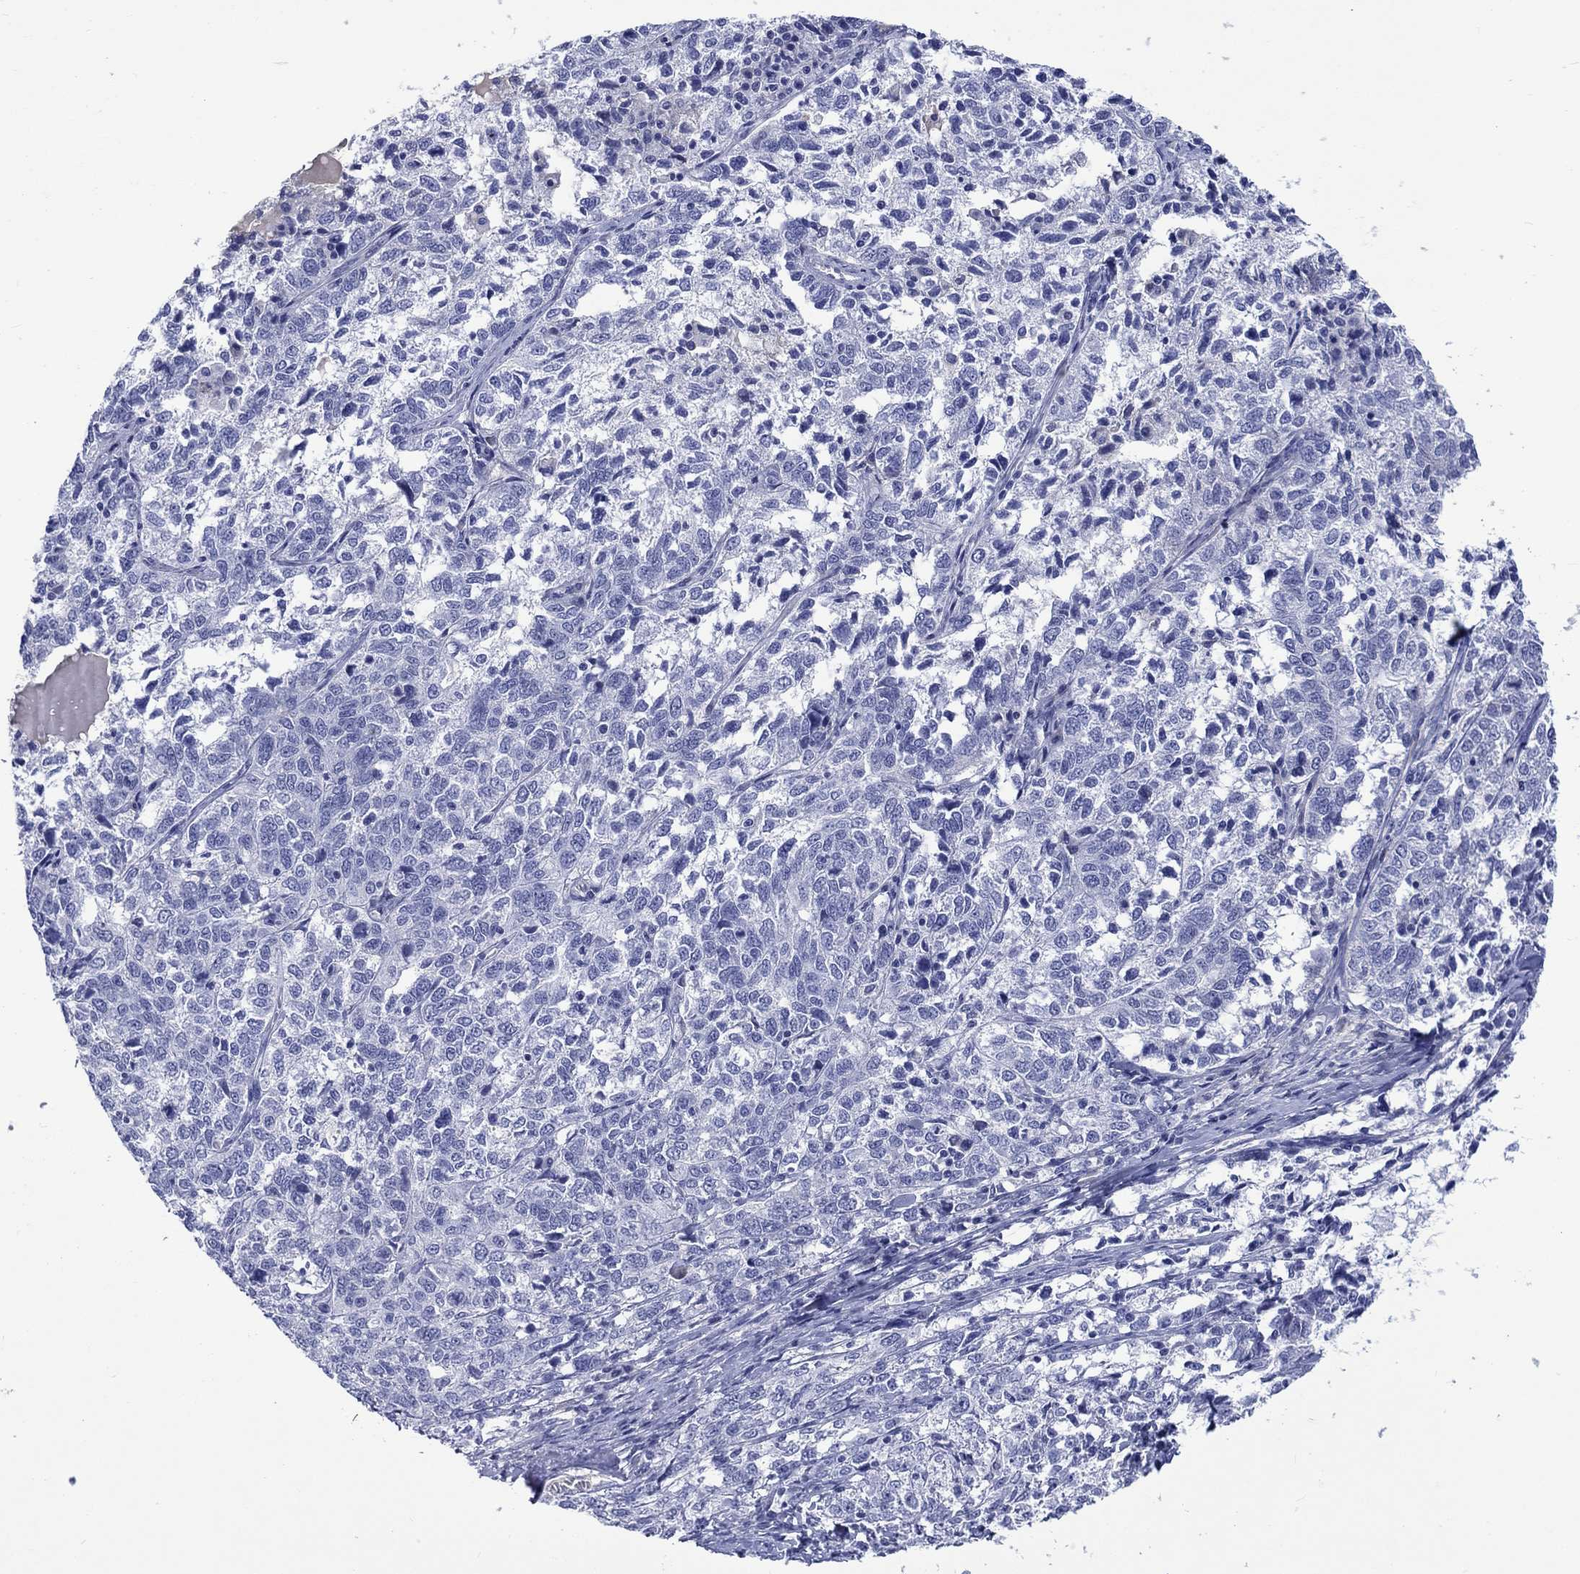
{"staining": {"intensity": "negative", "quantity": "none", "location": "none"}, "tissue": "ovarian cancer", "cell_type": "Tumor cells", "image_type": "cancer", "snomed": [{"axis": "morphology", "description": "Cystadenocarcinoma, serous, NOS"}, {"axis": "topography", "description": "Ovary"}], "caption": "Ovarian cancer was stained to show a protein in brown. There is no significant expression in tumor cells. (Immunohistochemistry, brightfield microscopy, high magnification).", "gene": "CACNG3", "patient": {"sex": "female", "age": 71}}